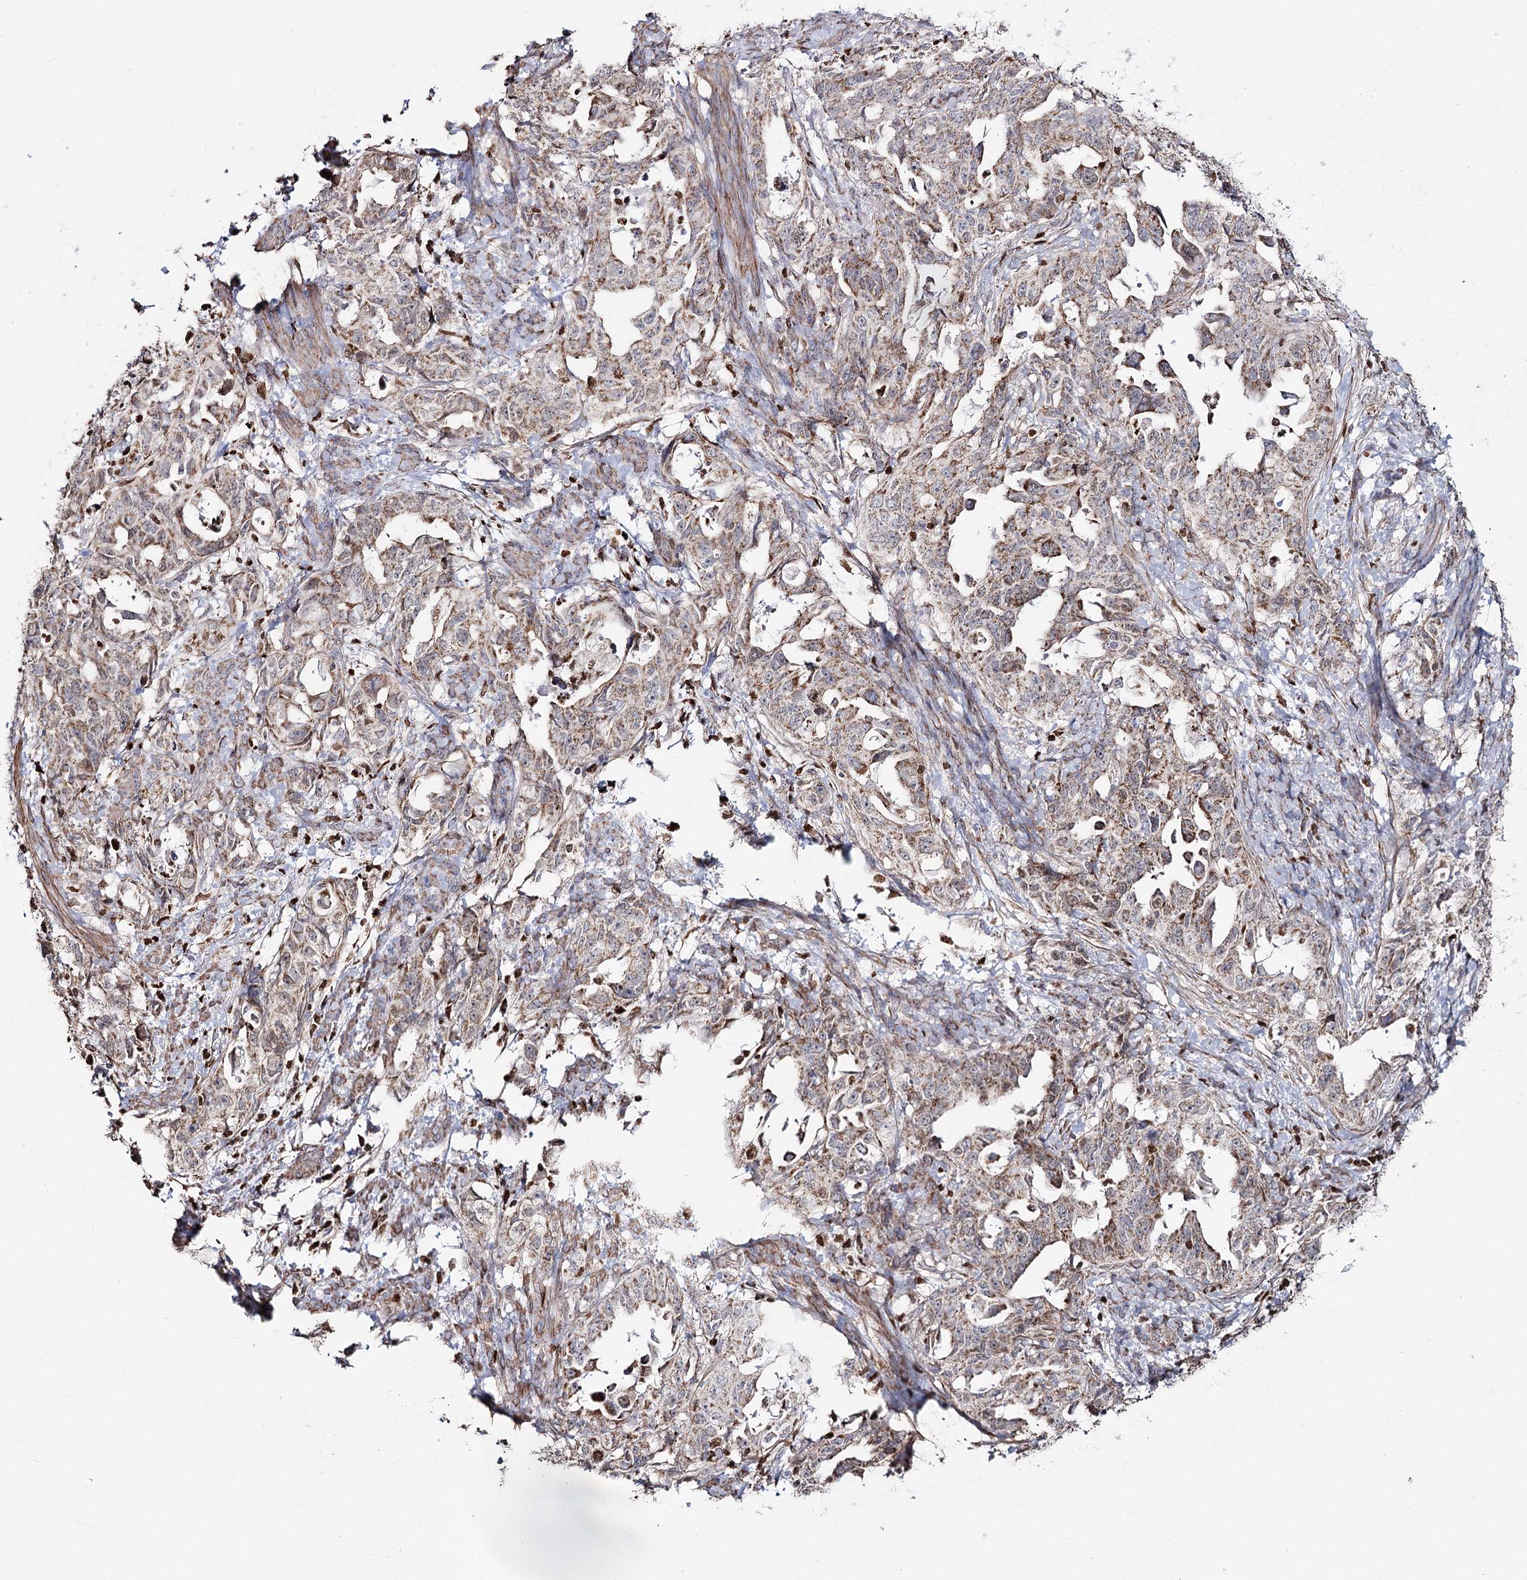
{"staining": {"intensity": "moderate", "quantity": ">75%", "location": "cytoplasmic/membranous"}, "tissue": "endometrial cancer", "cell_type": "Tumor cells", "image_type": "cancer", "snomed": [{"axis": "morphology", "description": "Adenocarcinoma, NOS"}, {"axis": "topography", "description": "Endometrium"}], "caption": "An image of adenocarcinoma (endometrial) stained for a protein reveals moderate cytoplasmic/membranous brown staining in tumor cells. (DAB IHC with brightfield microscopy, high magnification).", "gene": "PDHX", "patient": {"sex": "female", "age": 65}}